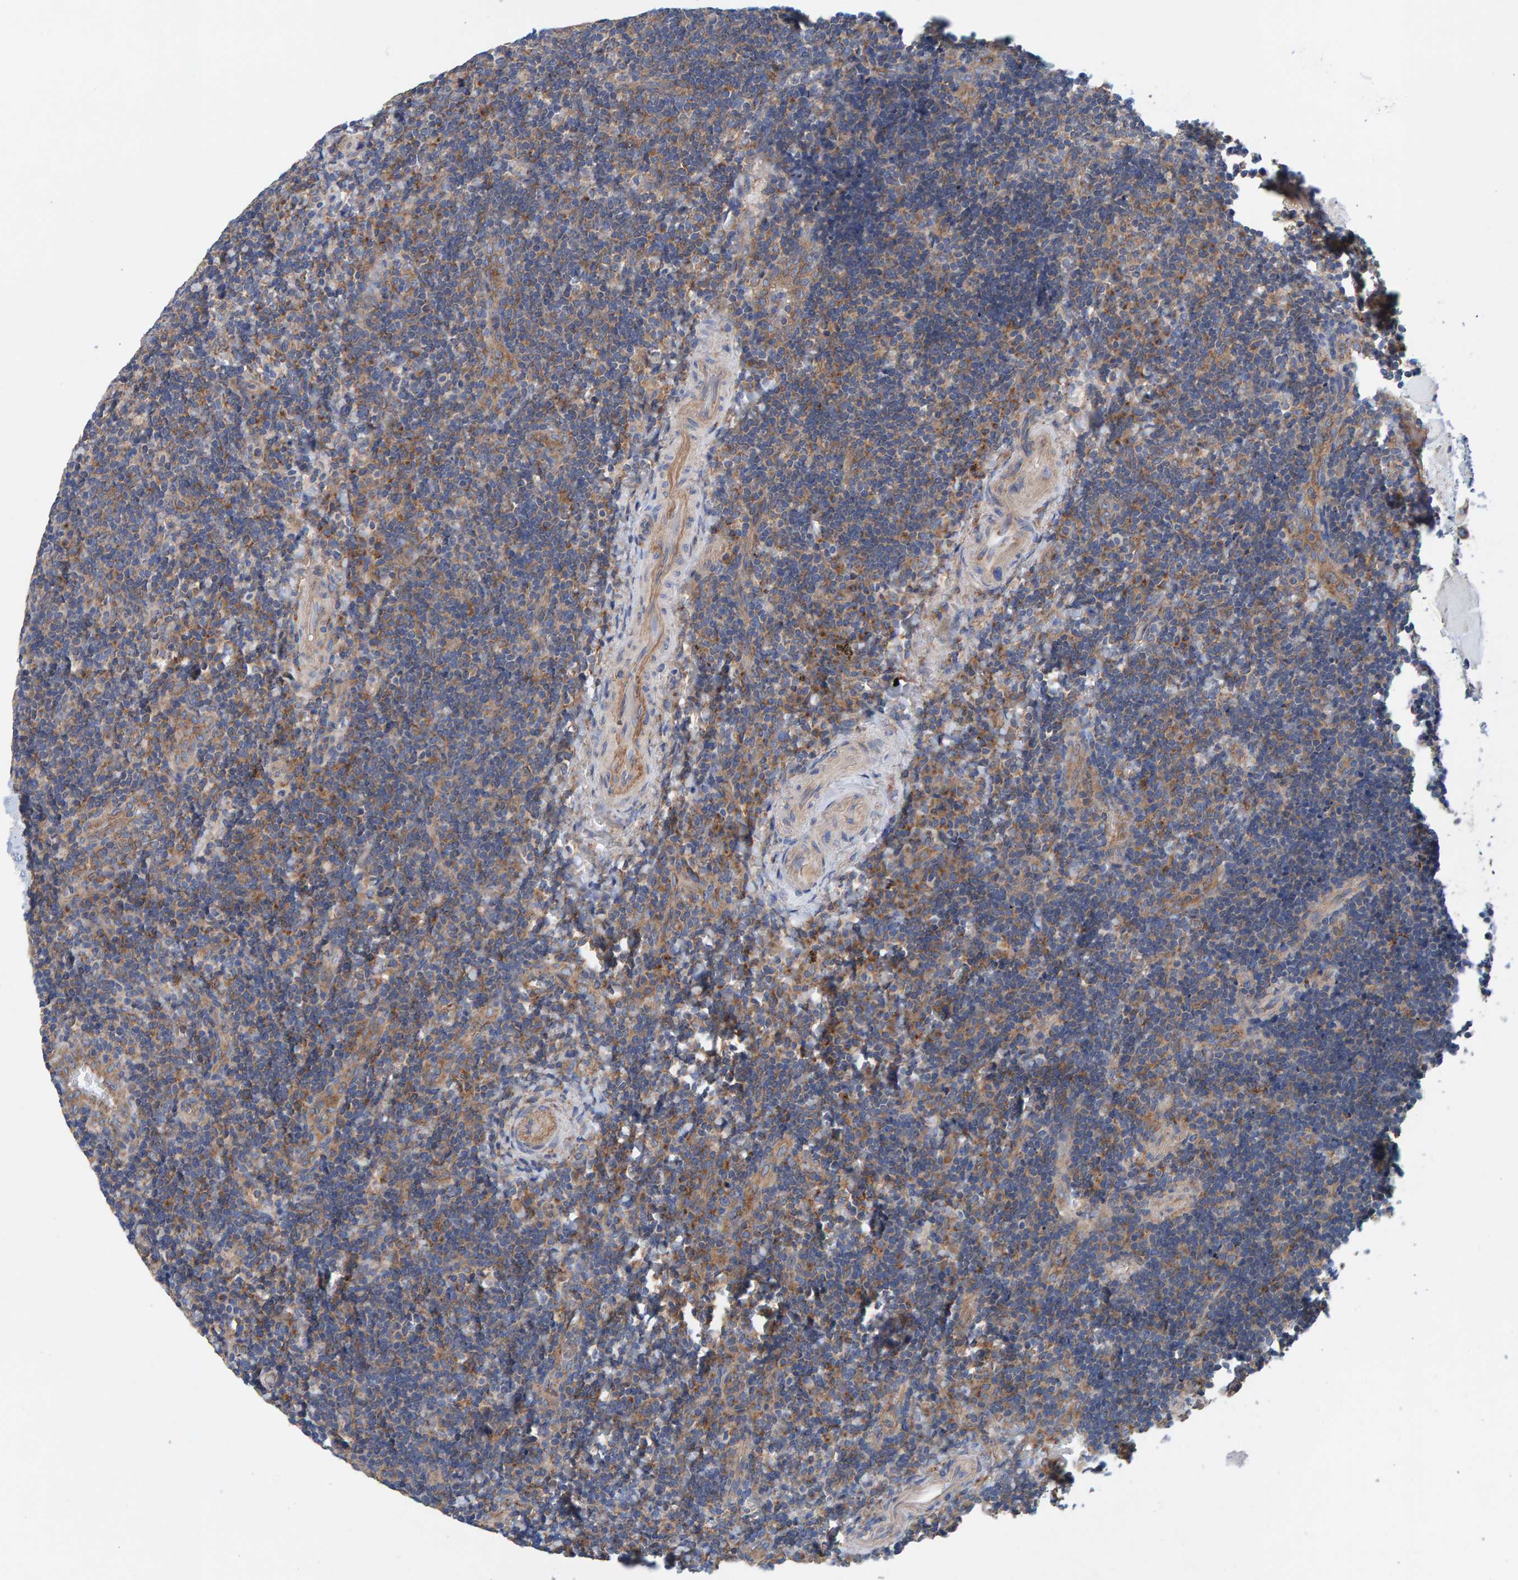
{"staining": {"intensity": "moderate", "quantity": "25%-75%", "location": "cytoplasmic/membranous"}, "tissue": "lymphoma", "cell_type": "Tumor cells", "image_type": "cancer", "snomed": [{"axis": "morphology", "description": "Malignant lymphoma, non-Hodgkin's type, High grade"}, {"axis": "topography", "description": "Tonsil"}], "caption": "Brown immunohistochemical staining in human malignant lymphoma, non-Hodgkin's type (high-grade) reveals moderate cytoplasmic/membranous staining in about 25%-75% of tumor cells.", "gene": "MKLN1", "patient": {"sex": "female", "age": 36}}